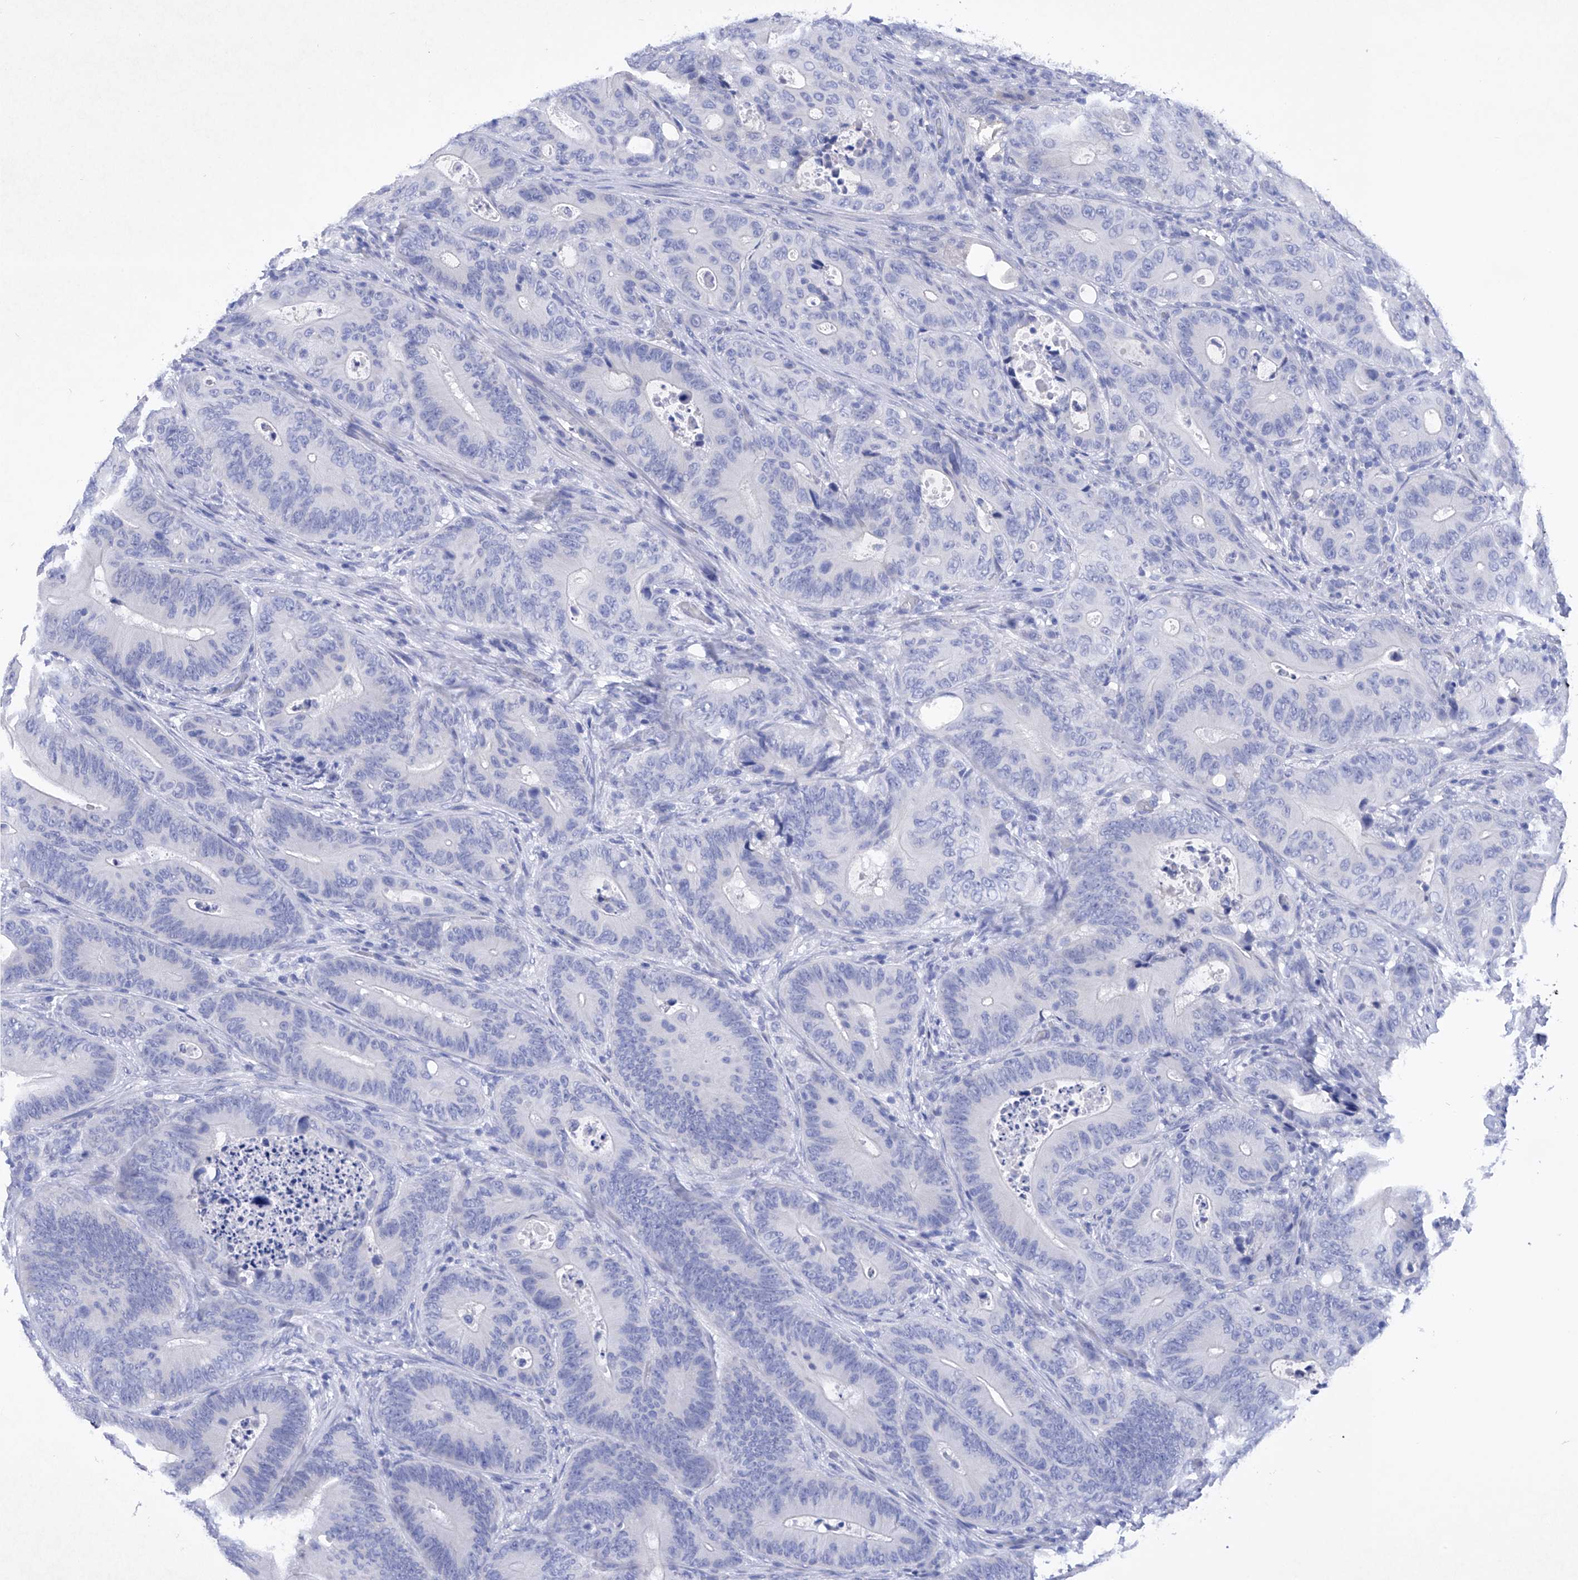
{"staining": {"intensity": "negative", "quantity": "none", "location": "none"}, "tissue": "colorectal cancer", "cell_type": "Tumor cells", "image_type": "cancer", "snomed": [{"axis": "morphology", "description": "Adenocarcinoma, NOS"}, {"axis": "topography", "description": "Colon"}], "caption": "Image shows no protein staining in tumor cells of colorectal cancer (adenocarcinoma) tissue.", "gene": "BARX2", "patient": {"sex": "male", "age": 83}}